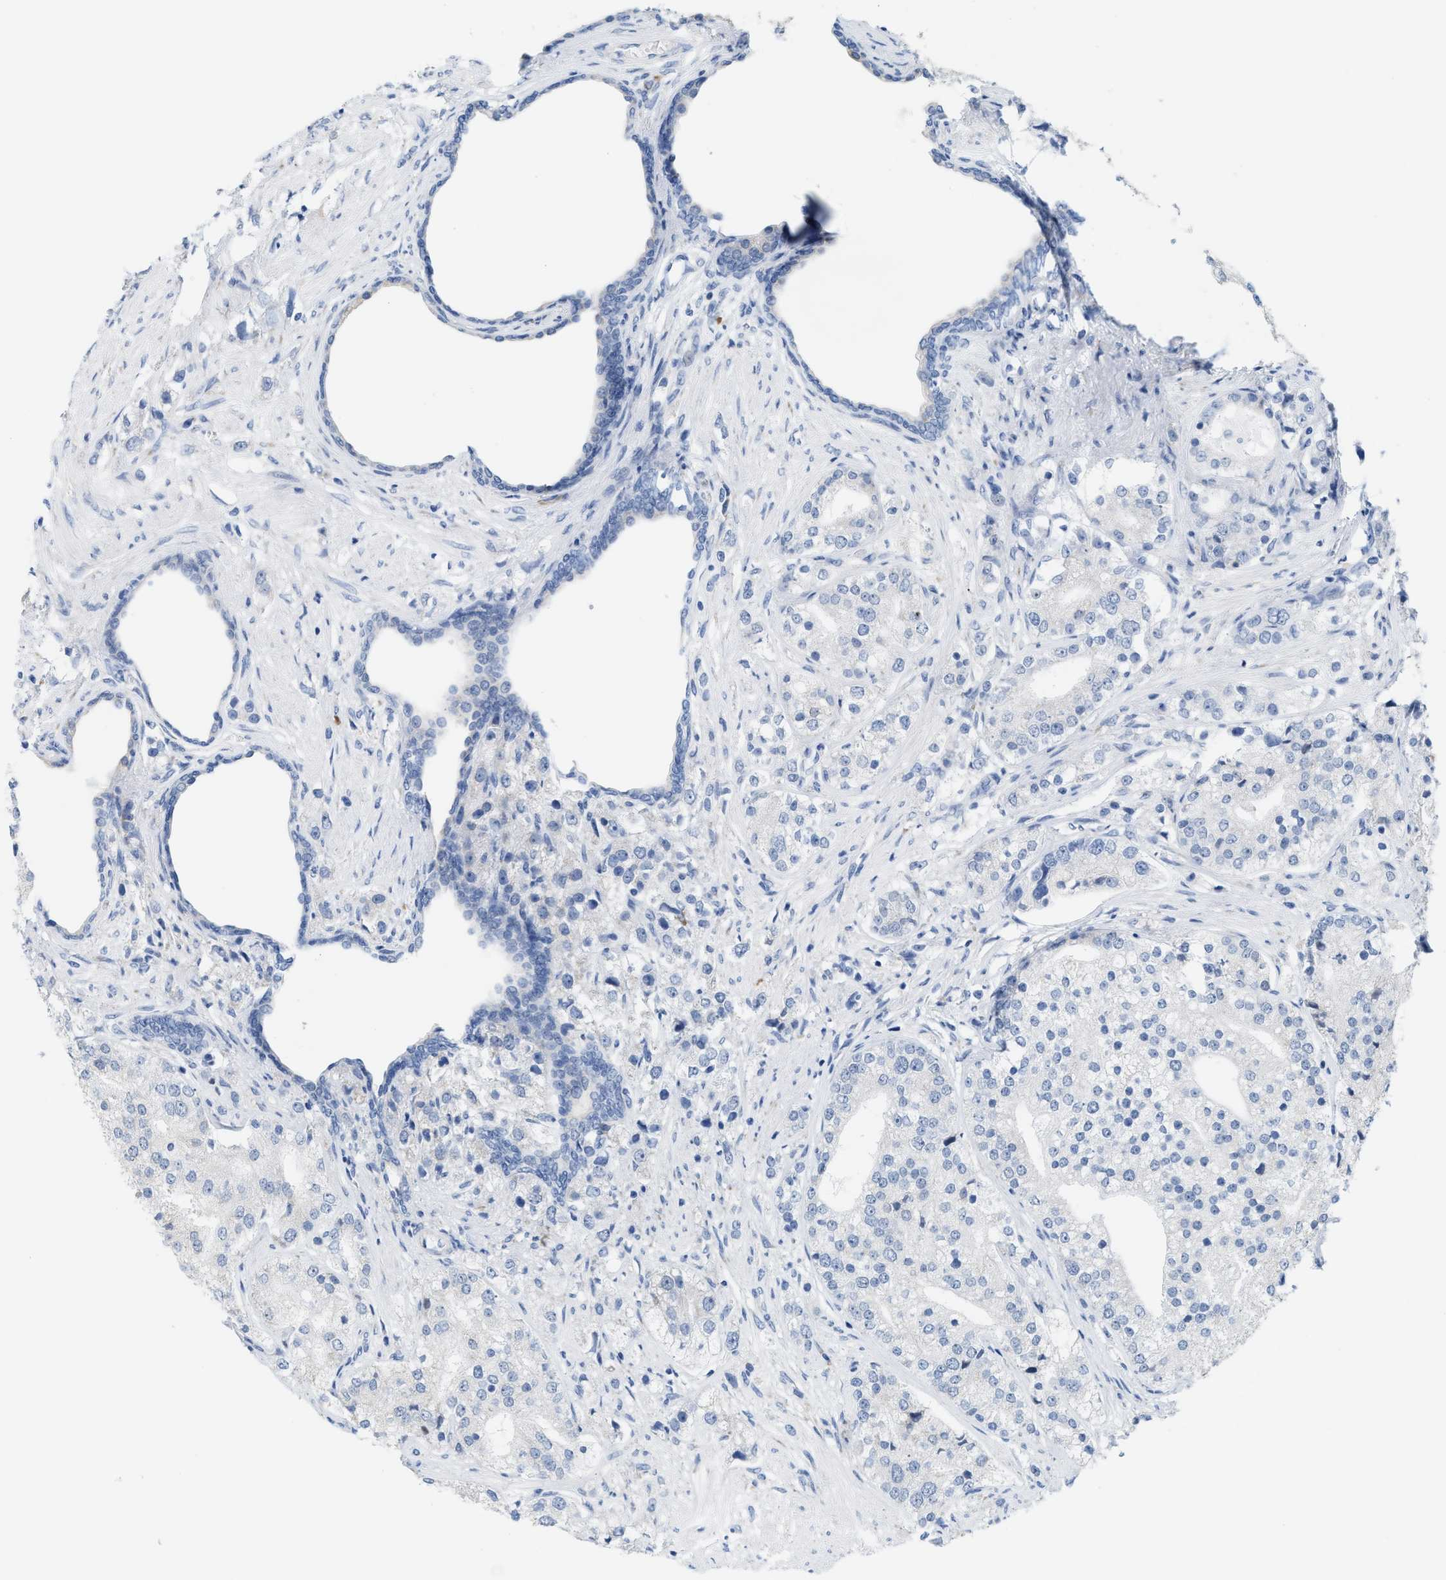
{"staining": {"intensity": "negative", "quantity": "none", "location": "none"}, "tissue": "prostate cancer", "cell_type": "Tumor cells", "image_type": "cancer", "snomed": [{"axis": "morphology", "description": "Adenocarcinoma, High grade"}, {"axis": "topography", "description": "Prostate"}], "caption": "Tumor cells are negative for brown protein staining in prostate cancer (high-grade adenocarcinoma).", "gene": "KIFC3", "patient": {"sex": "male", "age": 50}}